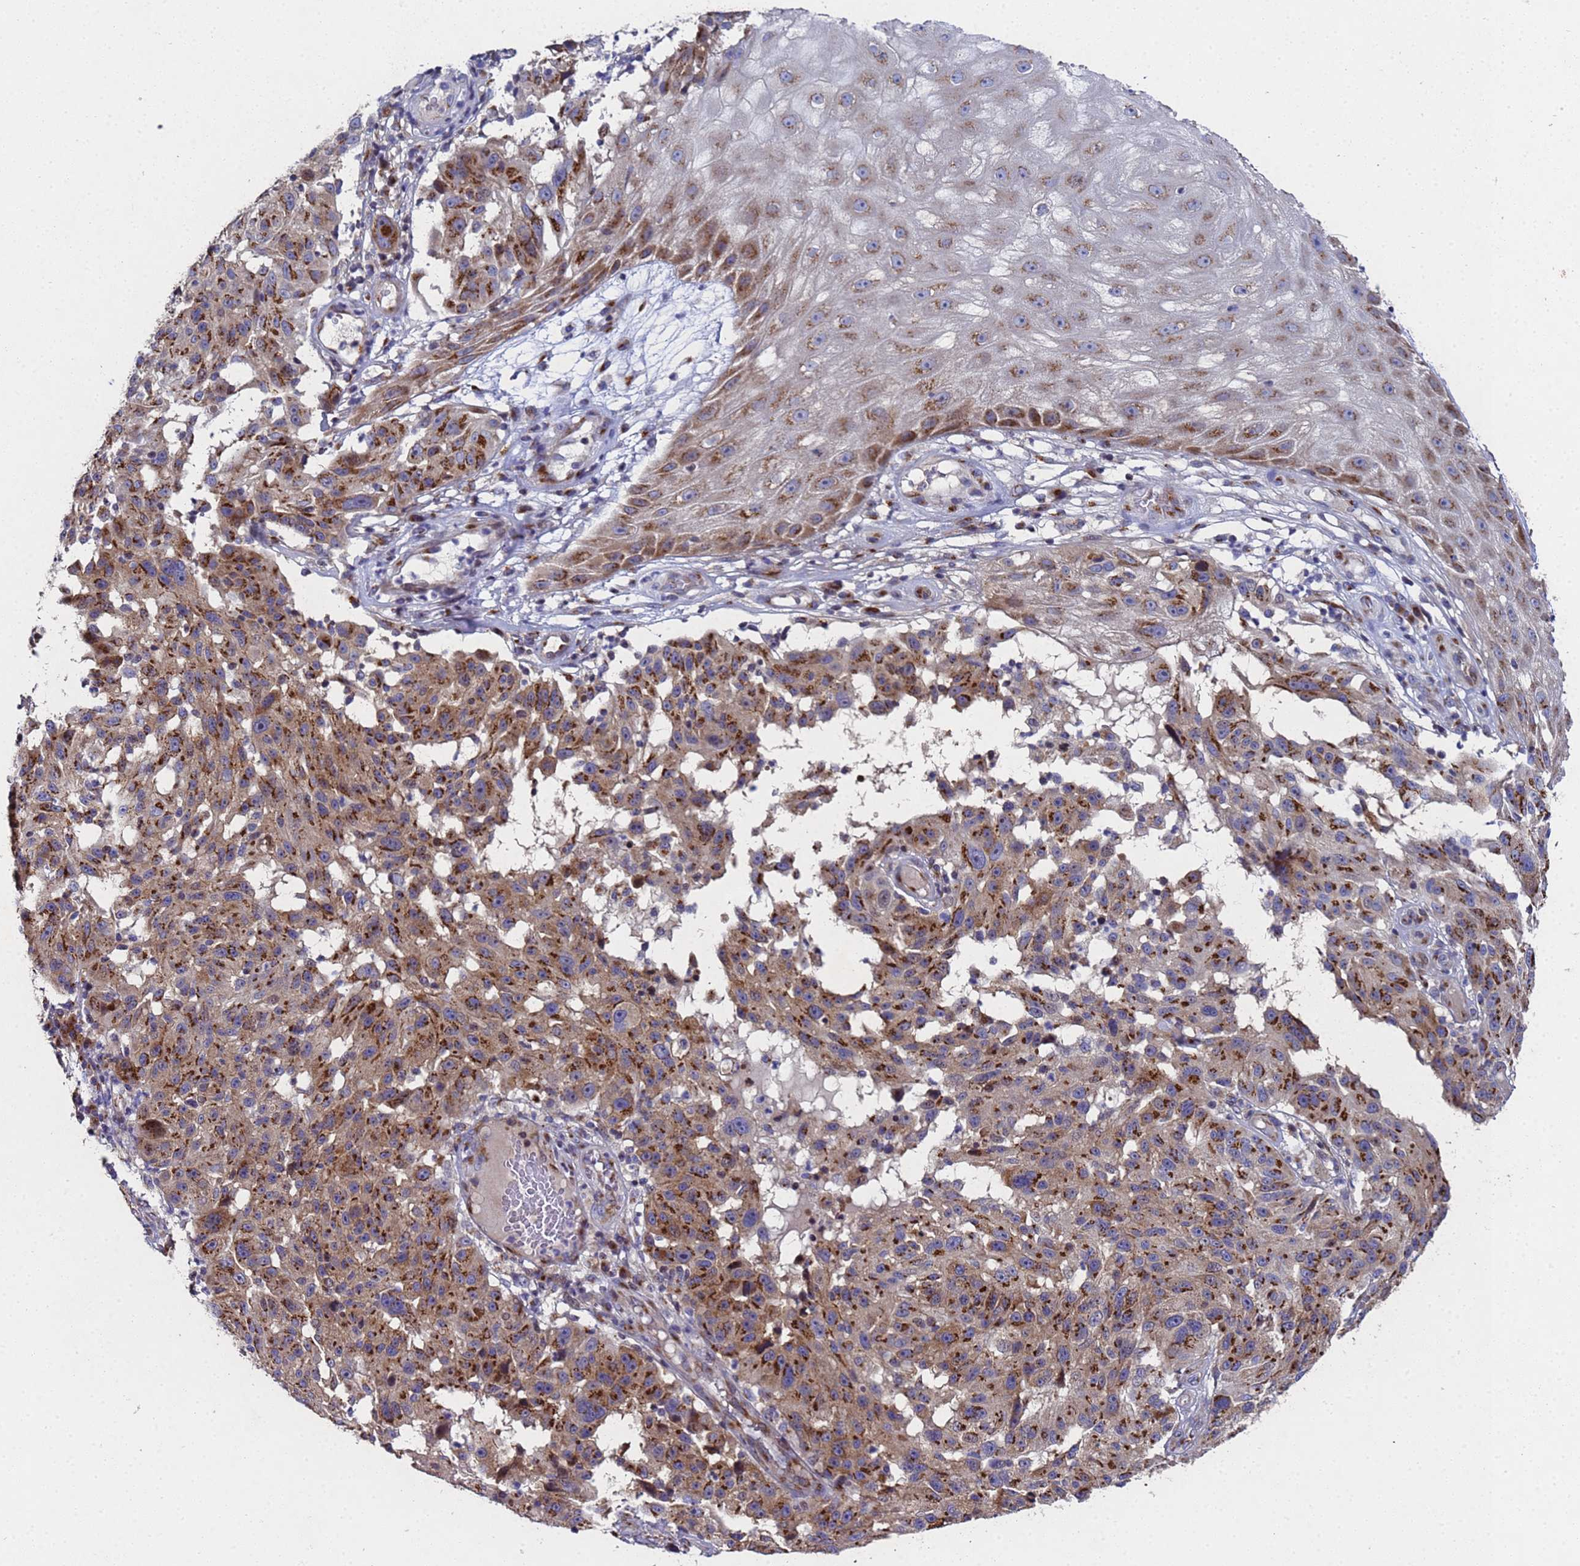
{"staining": {"intensity": "strong", "quantity": ">75%", "location": "cytoplasmic/membranous"}, "tissue": "melanoma", "cell_type": "Tumor cells", "image_type": "cancer", "snomed": [{"axis": "morphology", "description": "Malignant melanoma, NOS"}, {"axis": "topography", "description": "Skin"}], "caption": "Protein analysis of malignant melanoma tissue displays strong cytoplasmic/membranous positivity in about >75% of tumor cells.", "gene": "NSUN6", "patient": {"sex": "male", "age": 53}}